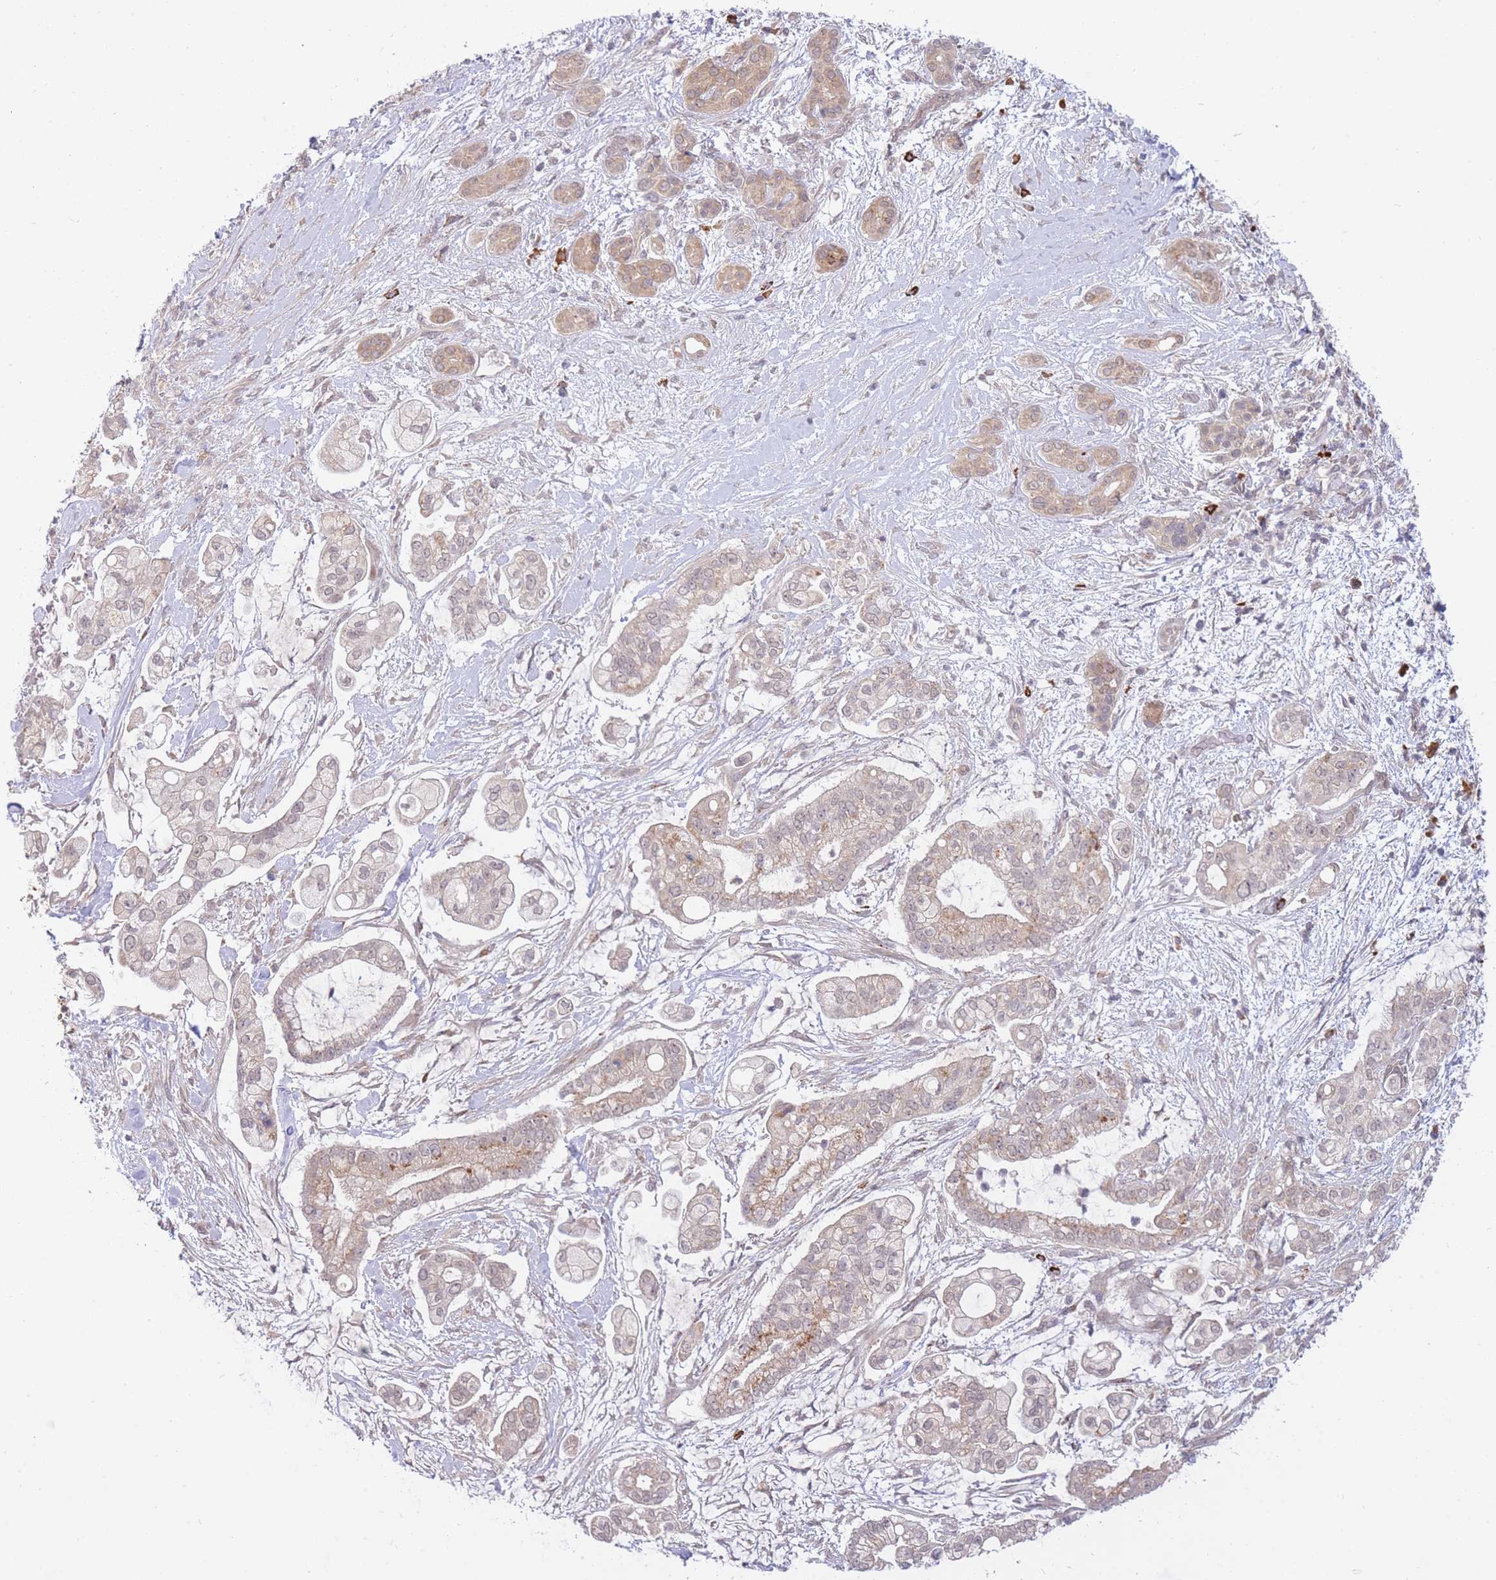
{"staining": {"intensity": "weak", "quantity": ">75%", "location": "cytoplasmic/membranous"}, "tissue": "pancreatic cancer", "cell_type": "Tumor cells", "image_type": "cancer", "snomed": [{"axis": "morphology", "description": "Adenocarcinoma, NOS"}, {"axis": "topography", "description": "Pancreas"}], "caption": "A photomicrograph of human adenocarcinoma (pancreatic) stained for a protein exhibits weak cytoplasmic/membranous brown staining in tumor cells.", "gene": "SMC6", "patient": {"sex": "female", "age": 69}}